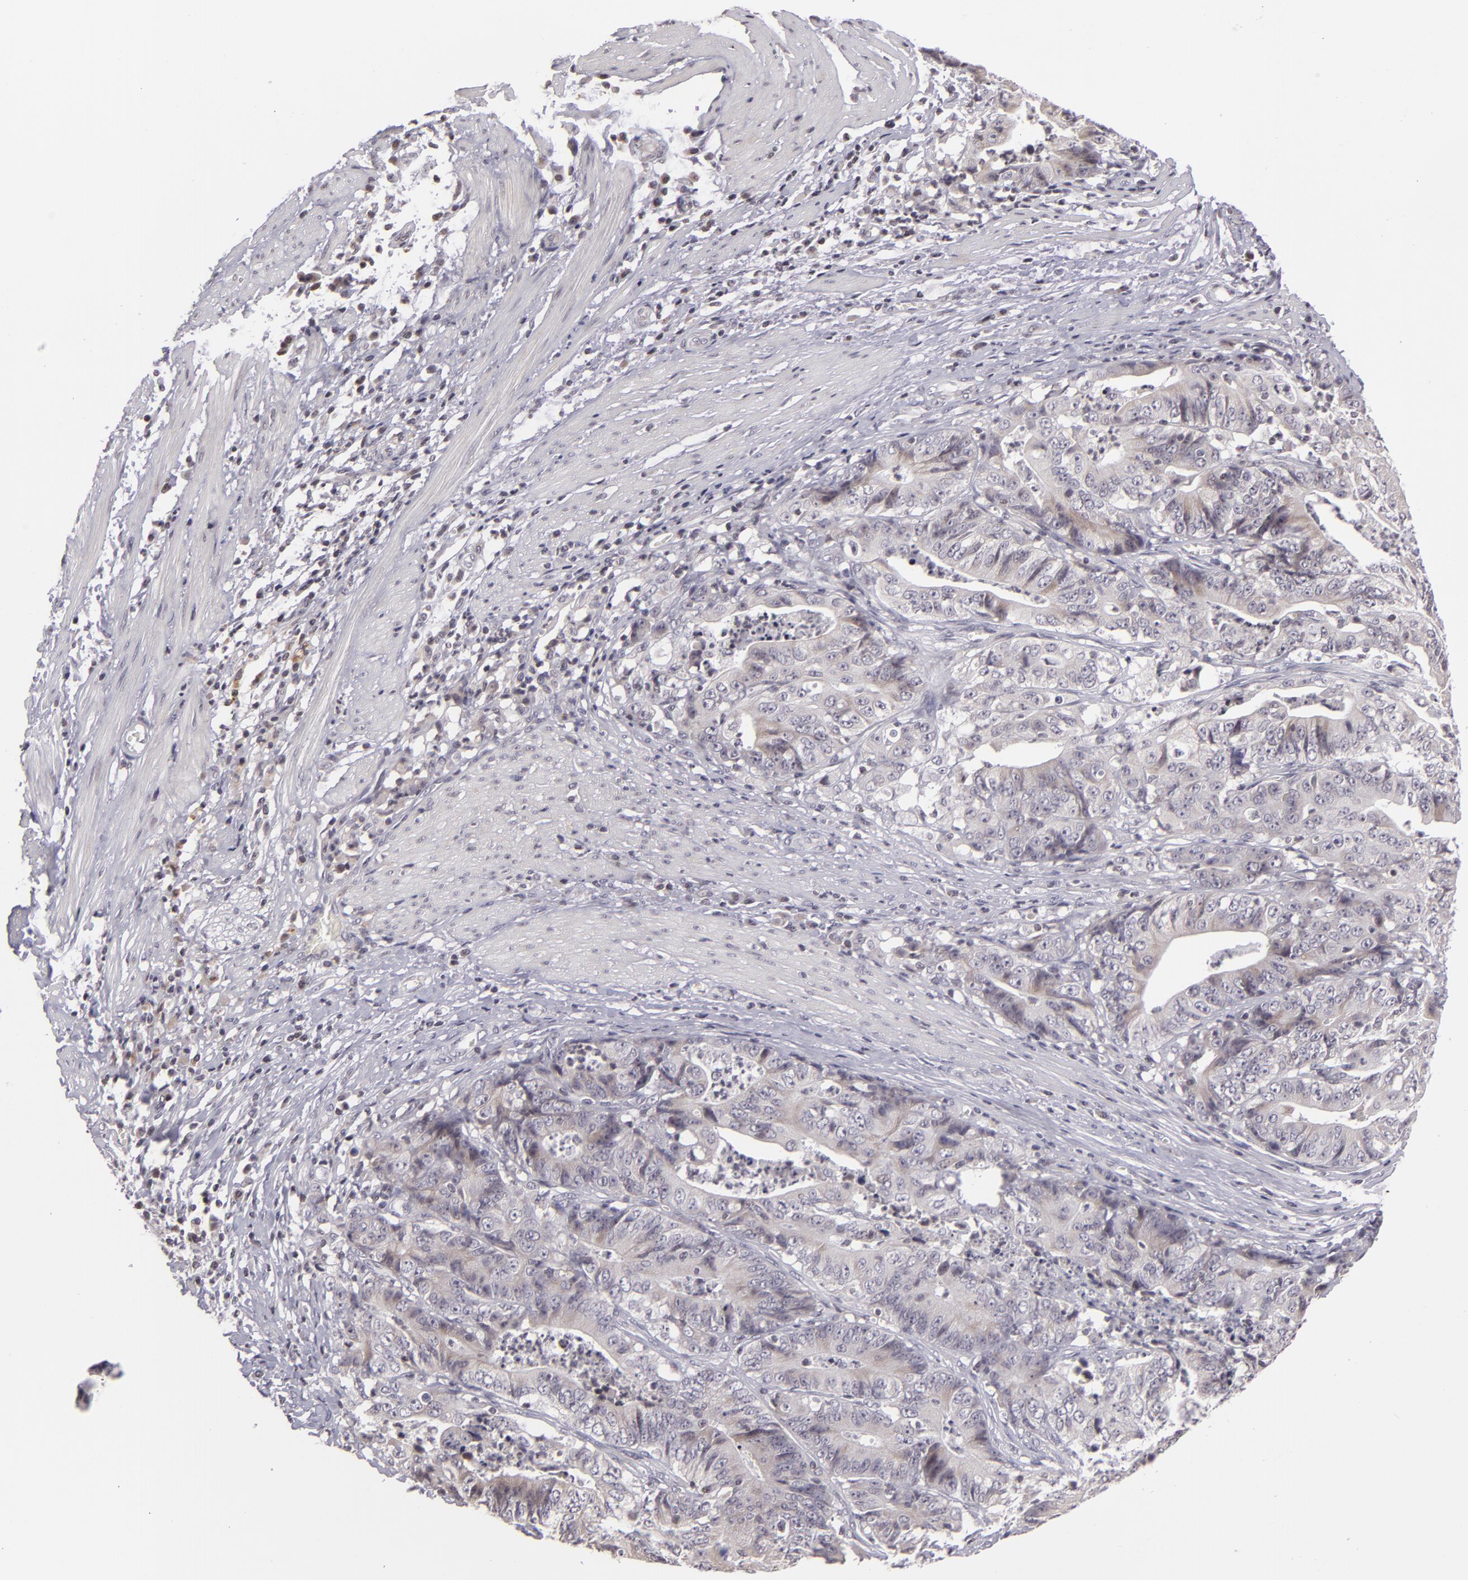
{"staining": {"intensity": "negative", "quantity": "none", "location": "none"}, "tissue": "stomach cancer", "cell_type": "Tumor cells", "image_type": "cancer", "snomed": [{"axis": "morphology", "description": "Adenocarcinoma, NOS"}, {"axis": "topography", "description": "Stomach, lower"}], "caption": "Tumor cells show no significant protein positivity in stomach cancer.", "gene": "AKAP6", "patient": {"sex": "female", "age": 86}}